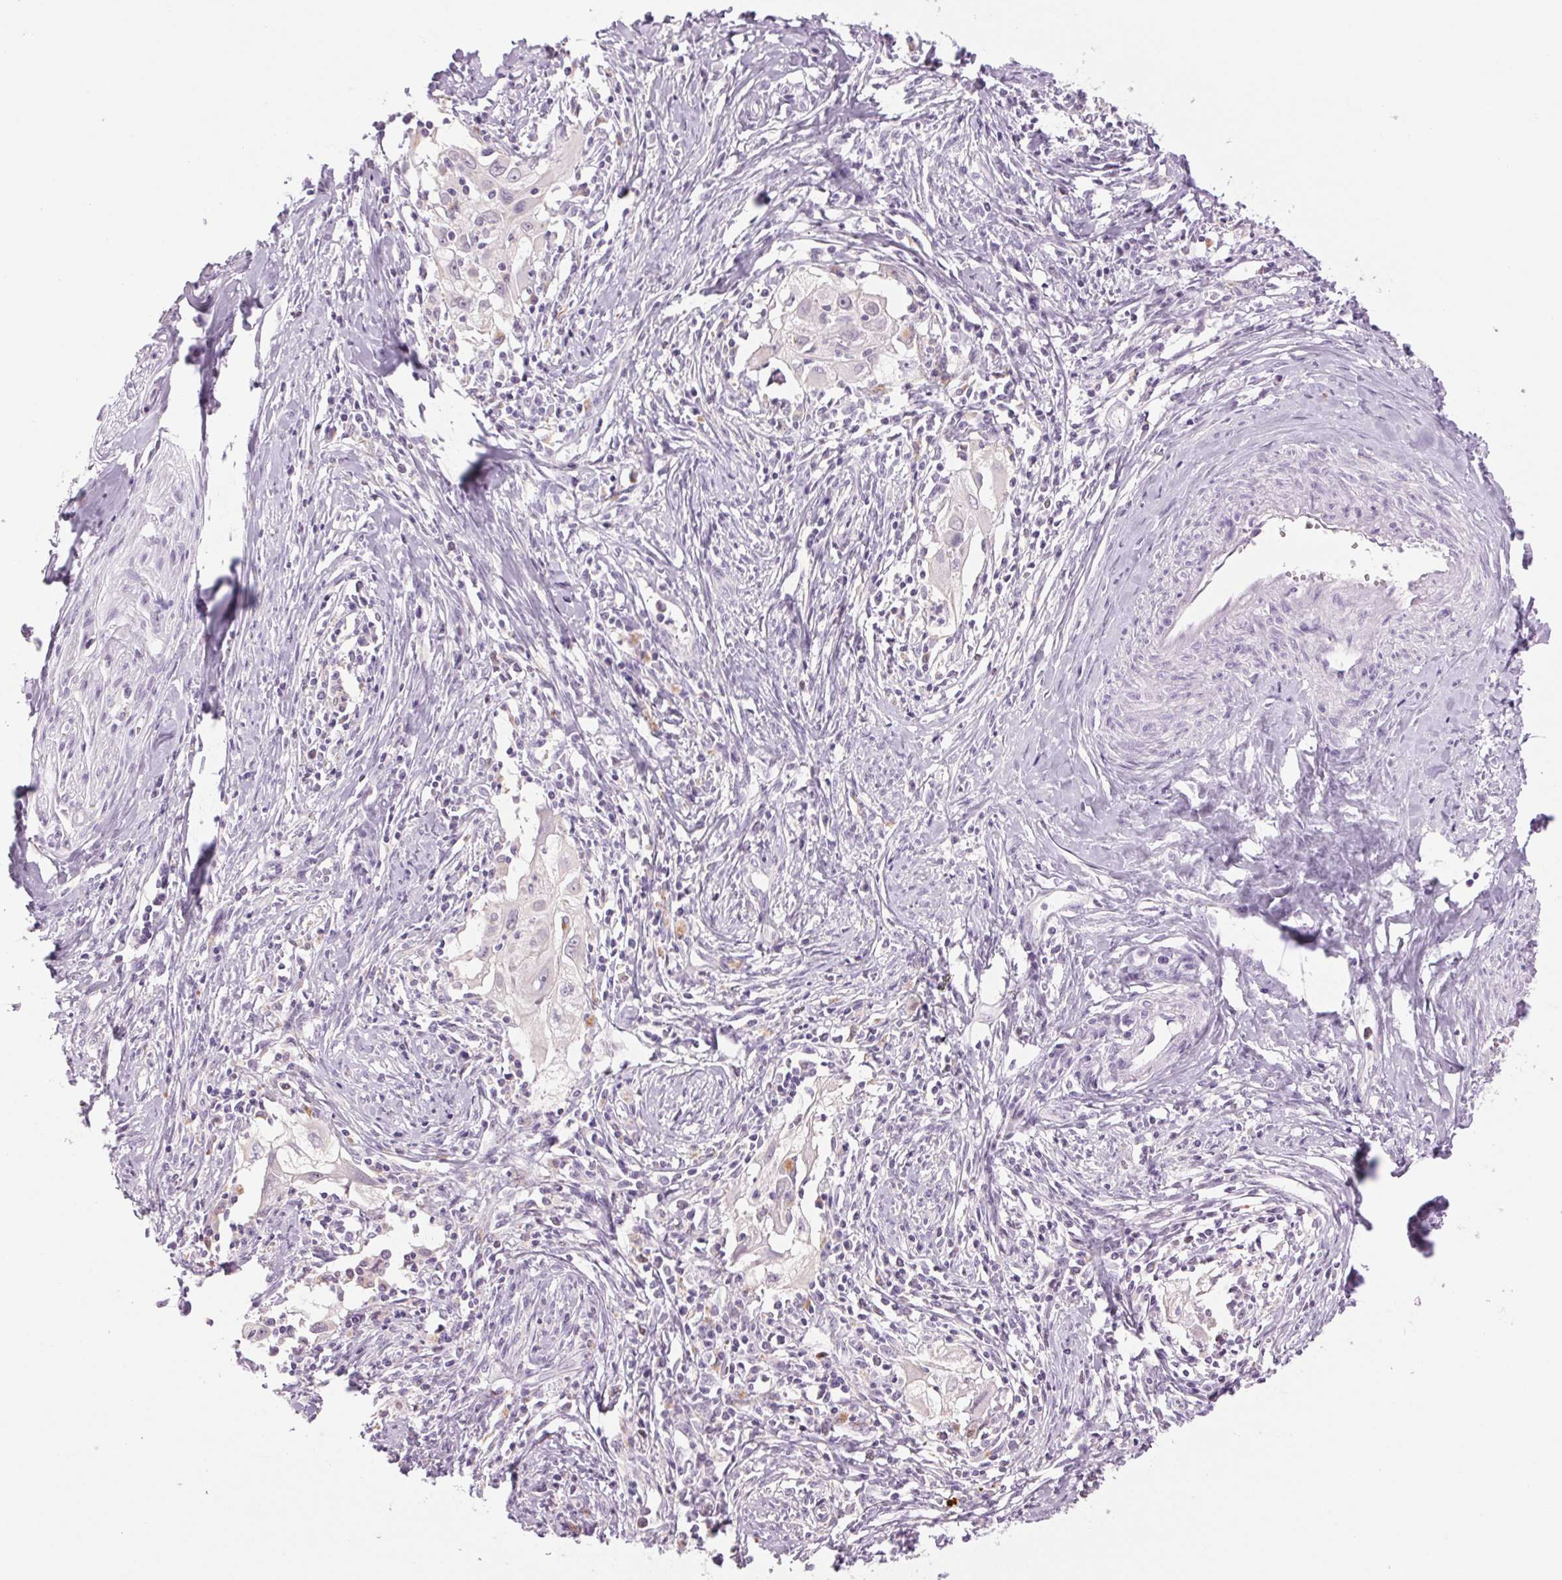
{"staining": {"intensity": "negative", "quantity": "none", "location": "none"}, "tissue": "cervical cancer", "cell_type": "Tumor cells", "image_type": "cancer", "snomed": [{"axis": "morphology", "description": "Squamous cell carcinoma, NOS"}, {"axis": "topography", "description": "Cervix"}], "caption": "A histopathology image of cervical cancer (squamous cell carcinoma) stained for a protein displays no brown staining in tumor cells.", "gene": "MPO", "patient": {"sex": "female", "age": 30}}